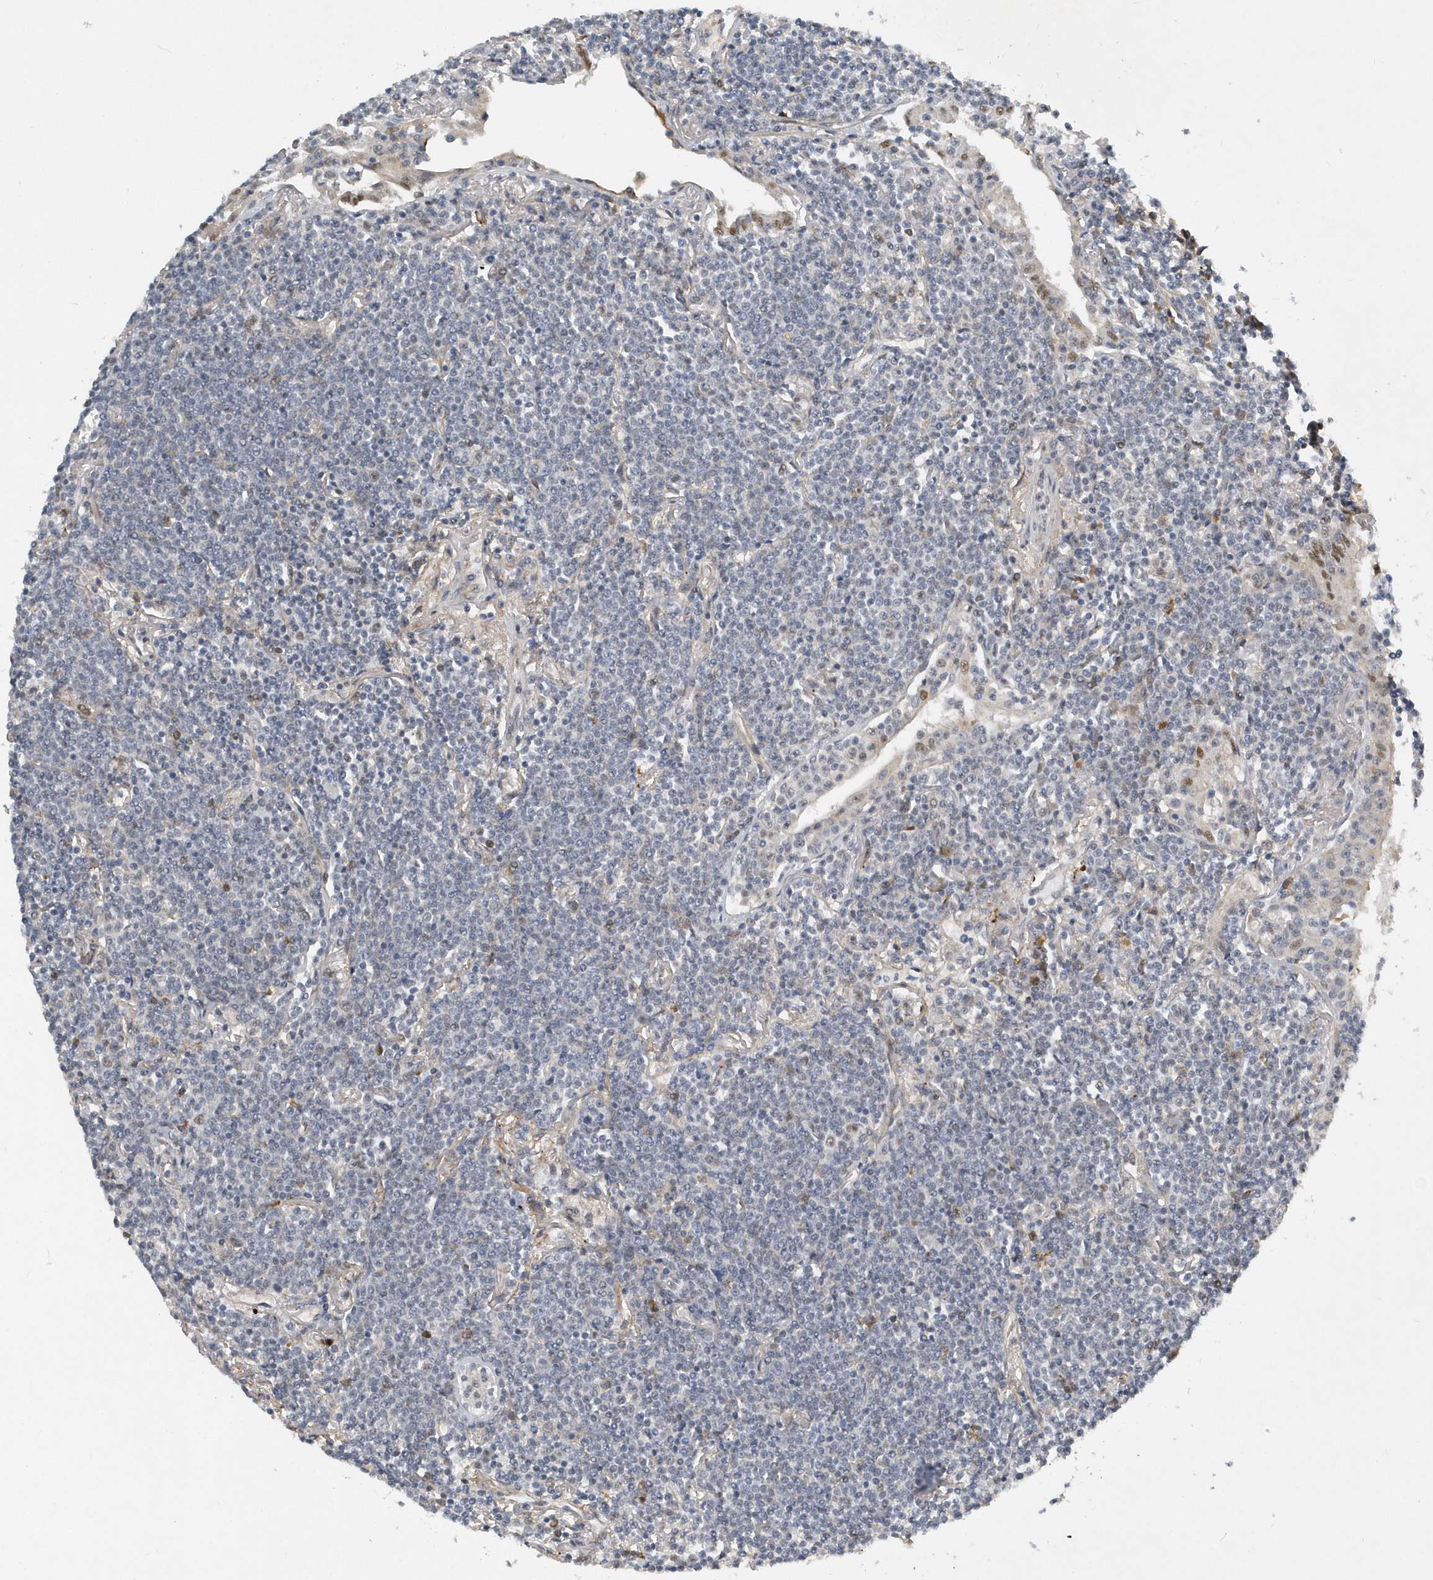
{"staining": {"intensity": "negative", "quantity": "none", "location": "none"}, "tissue": "lymphoma", "cell_type": "Tumor cells", "image_type": "cancer", "snomed": [{"axis": "morphology", "description": "Malignant lymphoma, non-Hodgkin's type, Low grade"}, {"axis": "topography", "description": "Lung"}], "caption": "DAB immunohistochemical staining of human lymphoma displays no significant staining in tumor cells. (Brightfield microscopy of DAB IHC at high magnification).", "gene": "FAM217A", "patient": {"sex": "female", "age": 71}}